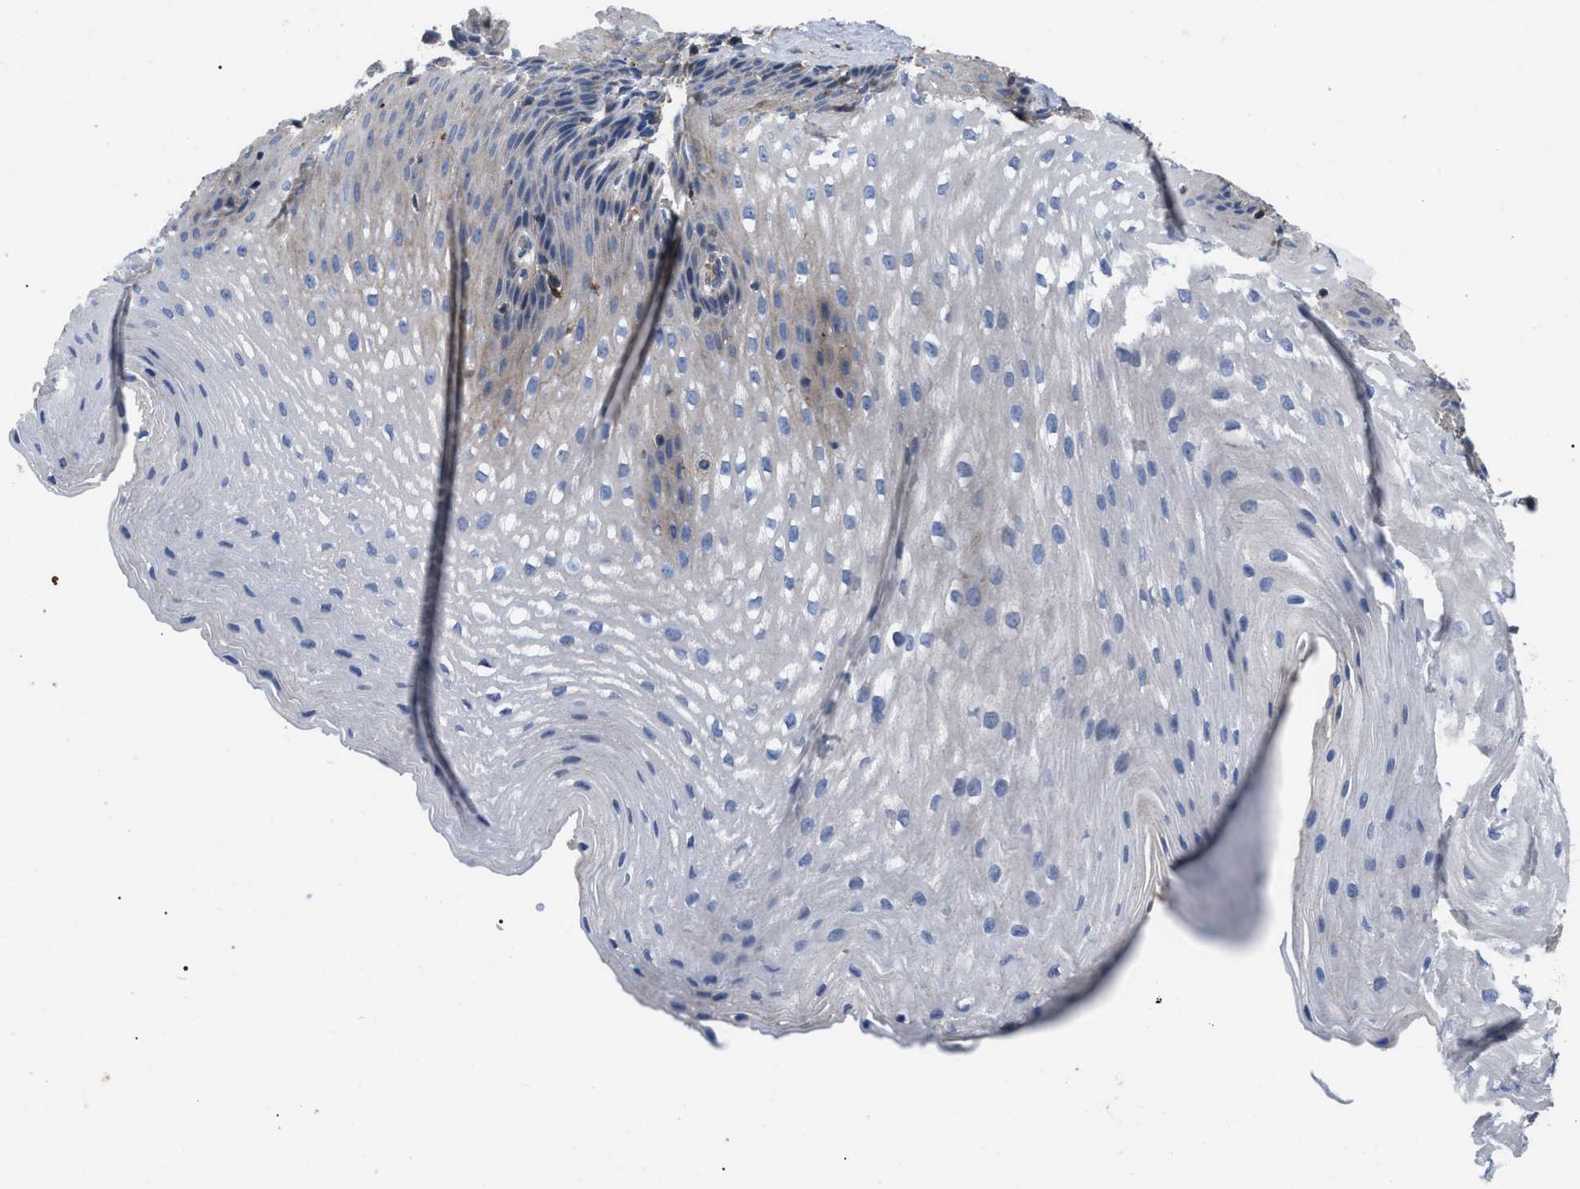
{"staining": {"intensity": "weak", "quantity": "<25%", "location": "cytoplasmic/membranous"}, "tissue": "esophagus", "cell_type": "Squamous epithelial cells", "image_type": "normal", "snomed": [{"axis": "morphology", "description": "Normal tissue, NOS"}, {"axis": "topography", "description": "Esophagus"}], "caption": "DAB immunohistochemical staining of benign human esophagus shows no significant staining in squamous epithelial cells.", "gene": "FAM171A2", "patient": {"sex": "male", "age": 48}}